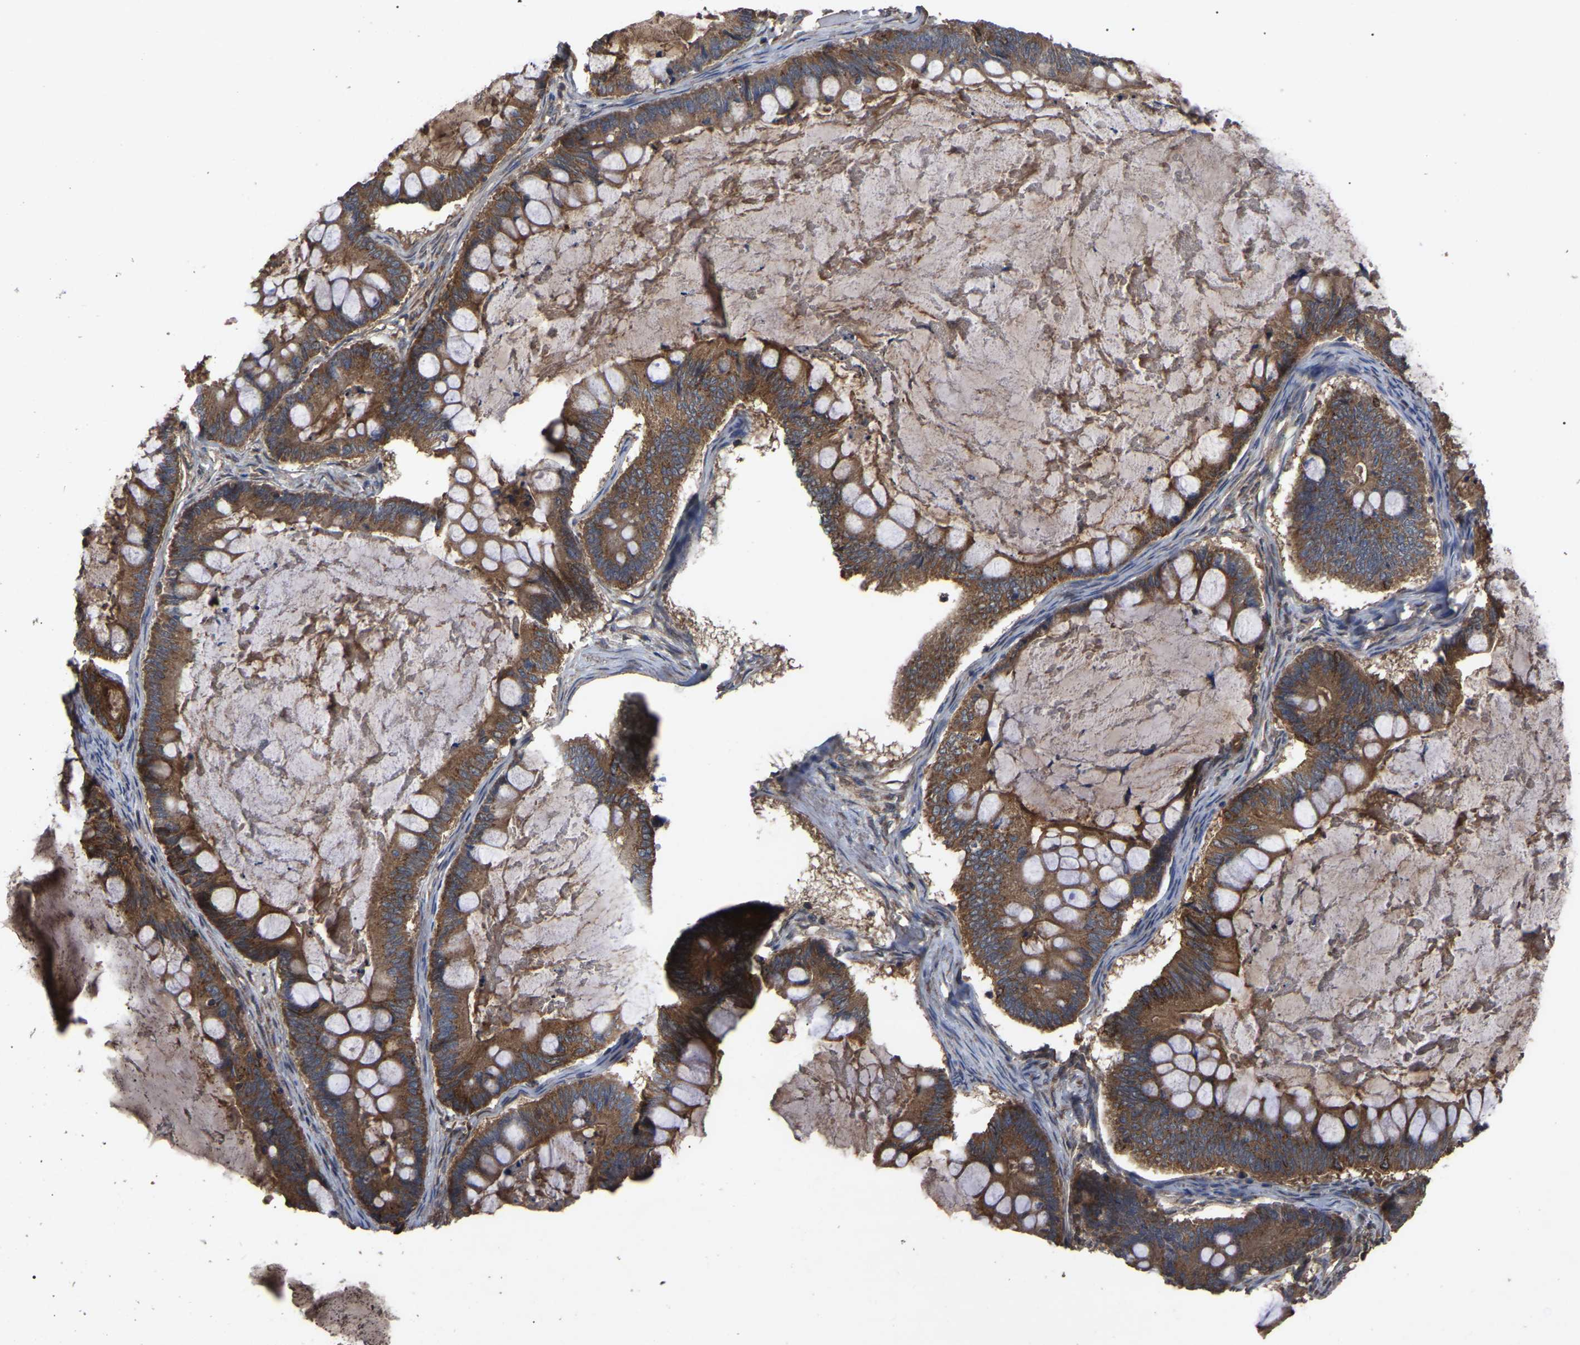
{"staining": {"intensity": "moderate", "quantity": ">75%", "location": "cytoplasmic/membranous"}, "tissue": "ovarian cancer", "cell_type": "Tumor cells", "image_type": "cancer", "snomed": [{"axis": "morphology", "description": "Cystadenocarcinoma, mucinous, NOS"}, {"axis": "topography", "description": "Ovary"}], "caption": "This is an image of immunohistochemistry staining of mucinous cystadenocarcinoma (ovarian), which shows moderate positivity in the cytoplasmic/membranous of tumor cells.", "gene": "GCC1", "patient": {"sex": "female", "age": 61}}